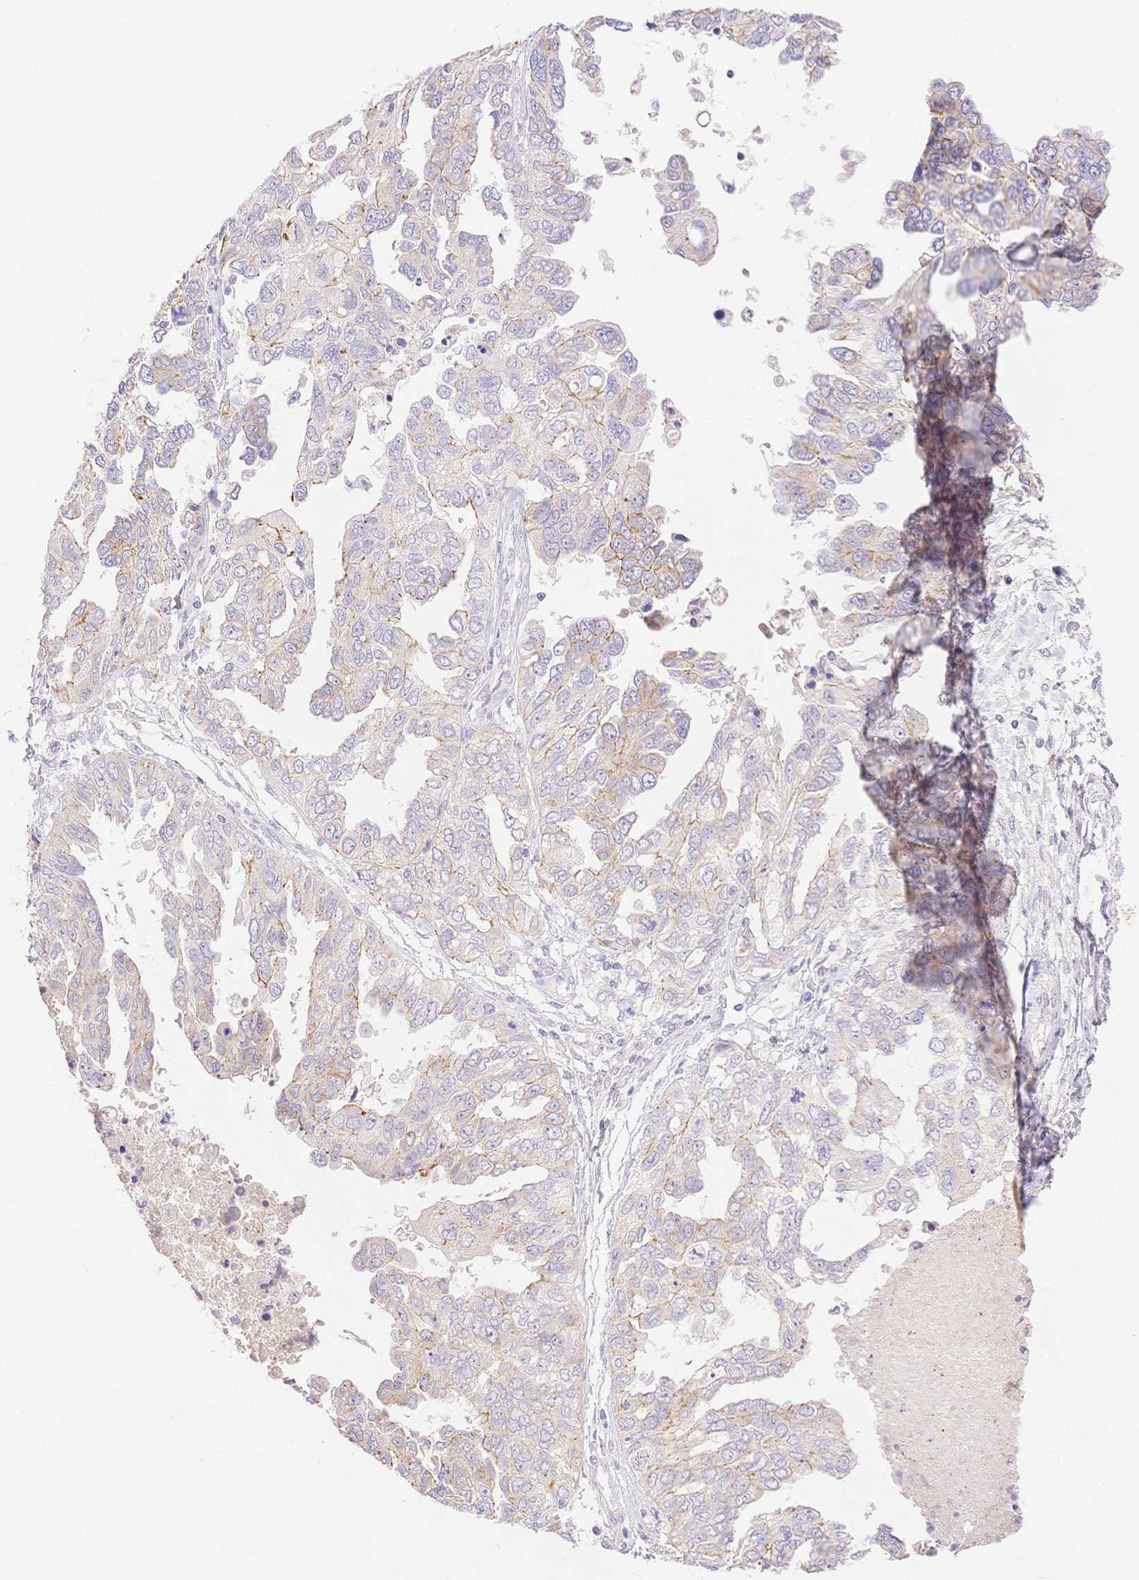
{"staining": {"intensity": "moderate", "quantity": "<25%", "location": "cytoplasmic/membranous"}, "tissue": "ovarian cancer", "cell_type": "Tumor cells", "image_type": "cancer", "snomed": [{"axis": "morphology", "description": "Cystadenocarcinoma, serous, NOS"}, {"axis": "topography", "description": "Ovary"}], "caption": "IHC image of serous cystadenocarcinoma (ovarian) stained for a protein (brown), which reveals low levels of moderate cytoplasmic/membranous positivity in approximately <25% of tumor cells.", "gene": "WDR54", "patient": {"sex": "female", "age": 53}}